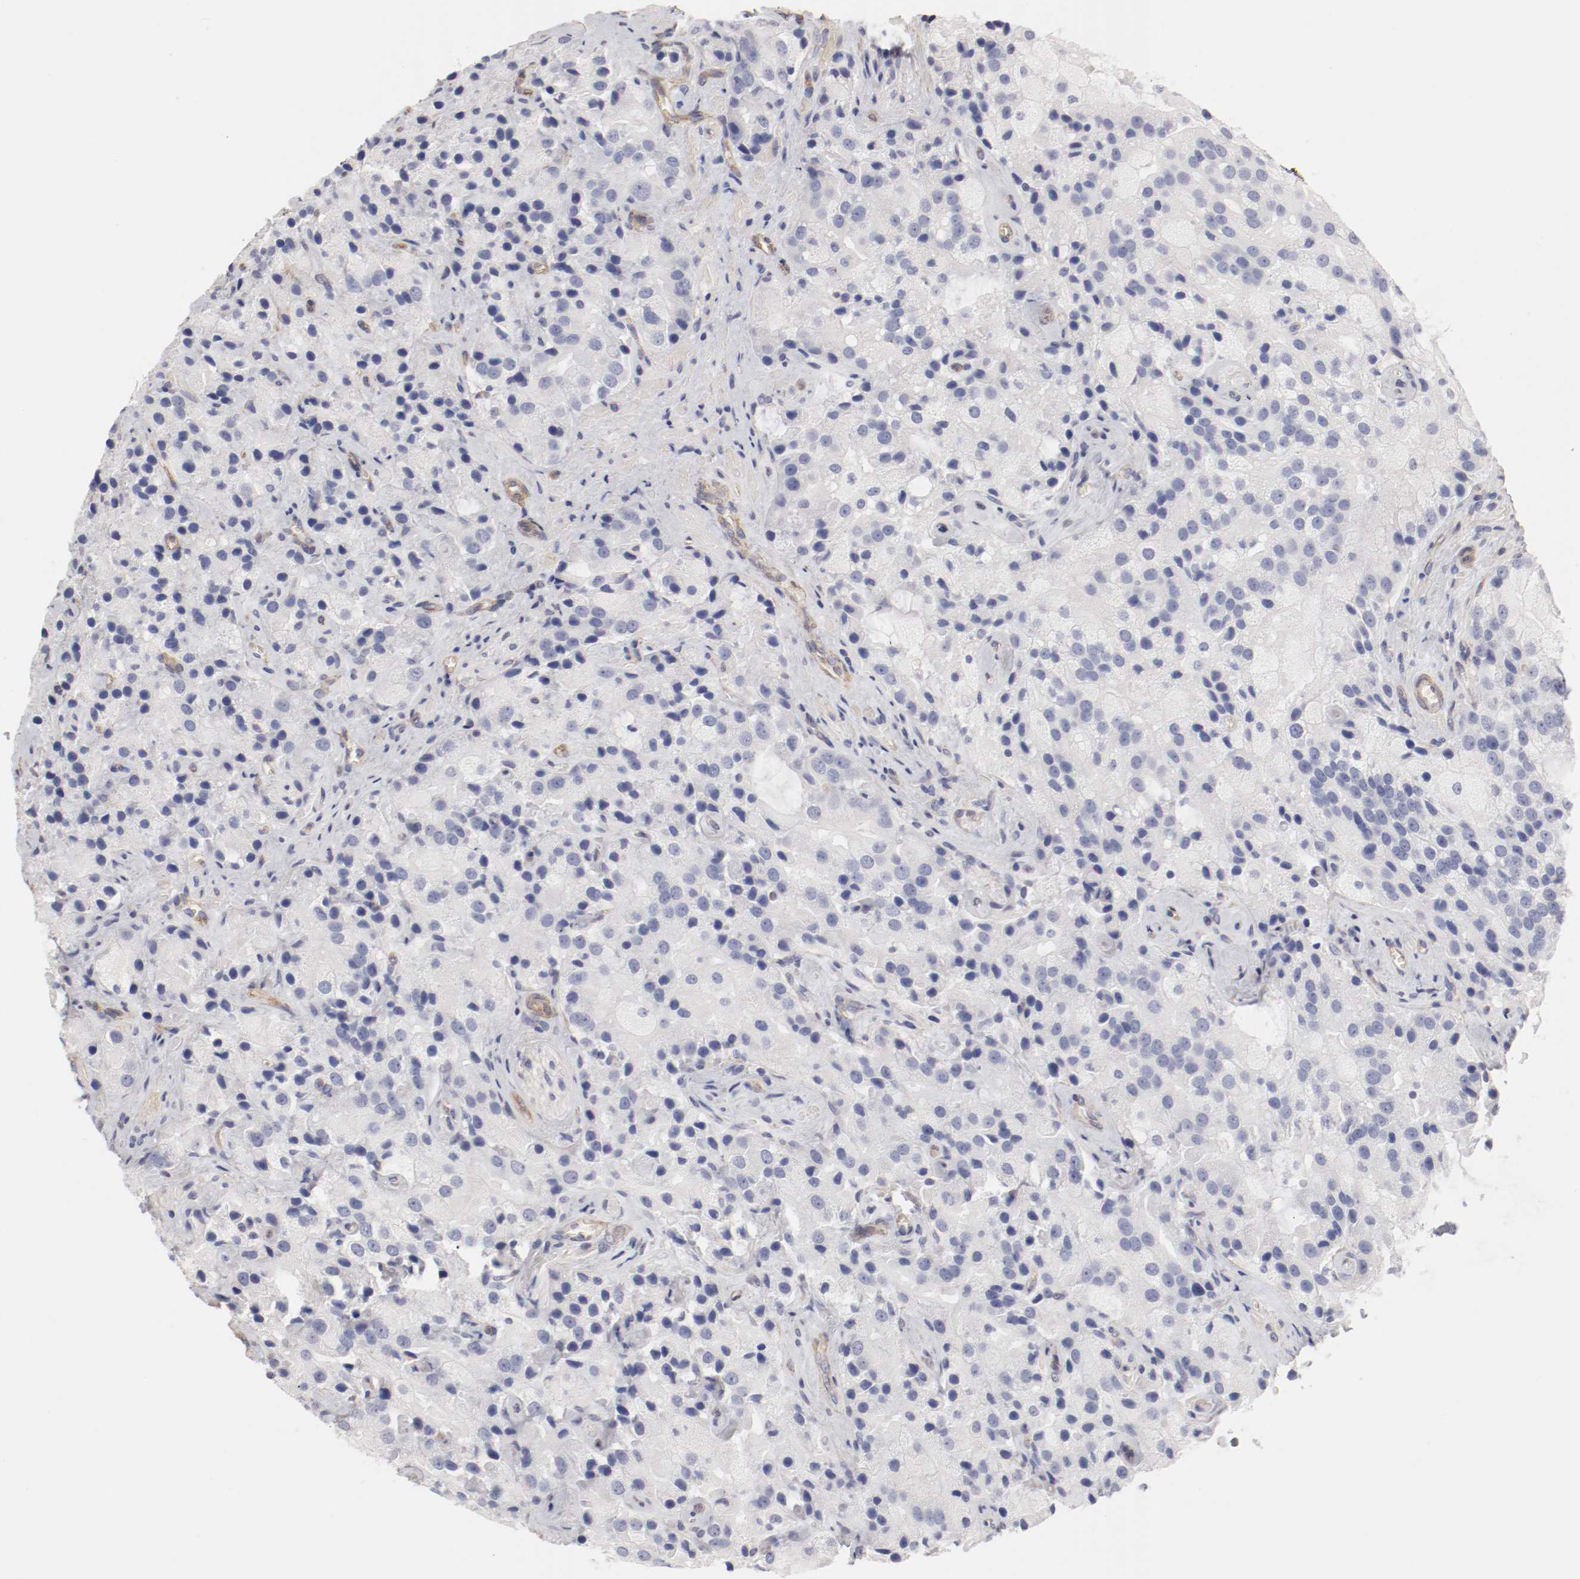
{"staining": {"intensity": "negative", "quantity": "none", "location": "none"}, "tissue": "prostate cancer", "cell_type": "Tumor cells", "image_type": "cancer", "snomed": [{"axis": "morphology", "description": "Adenocarcinoma, High grade"}, {"axis": "topography", "description": "Prostate"}], "caption": "Photomicrograph shows no significant protein positivity in tumor cells of high-grade adenocarcinoma (prostate). (DAB (3,3'-diaminobenzidine) immunohistochemistry with hematoxylin counter stain).", "gene": "LAX1", "patient": {"sex": "male", "age": 70}}